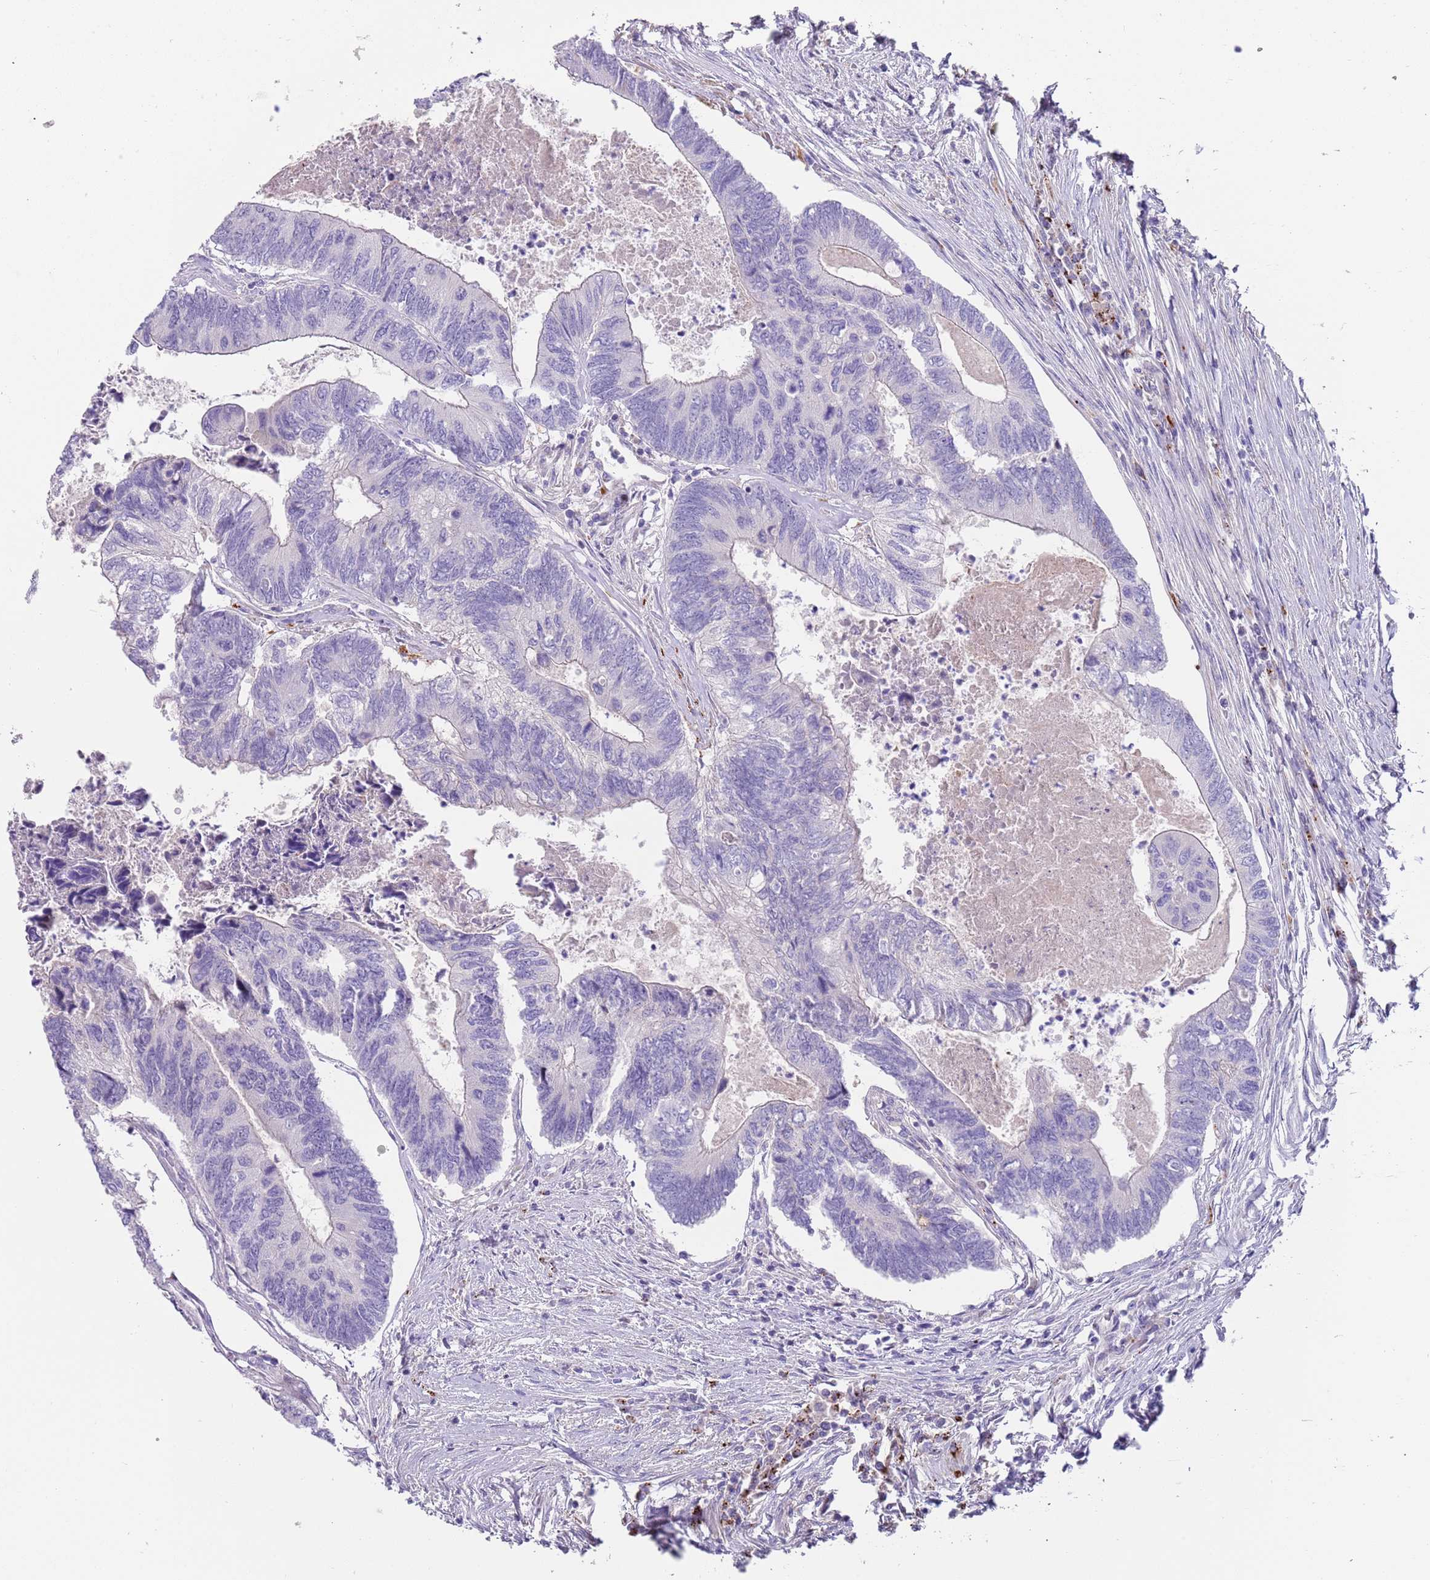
{"staining": {"intensity": "negative", "quantity": "none", "location": "none"}, "tissue": "colorectal cancer", "cell_type": "Tumor cells", "image_type": "cancer", "snomed": [{"axis": "morphology", "description": "Adenocarcinoma, NOS"}, {"axis": "topography", "description": "Colon"}], "caption": "Tumor cells show no significant protein expression in colorectal adenocarcinoma.", "gene": "LRRN3", "patient": {"sex": "female", "age": 67}}